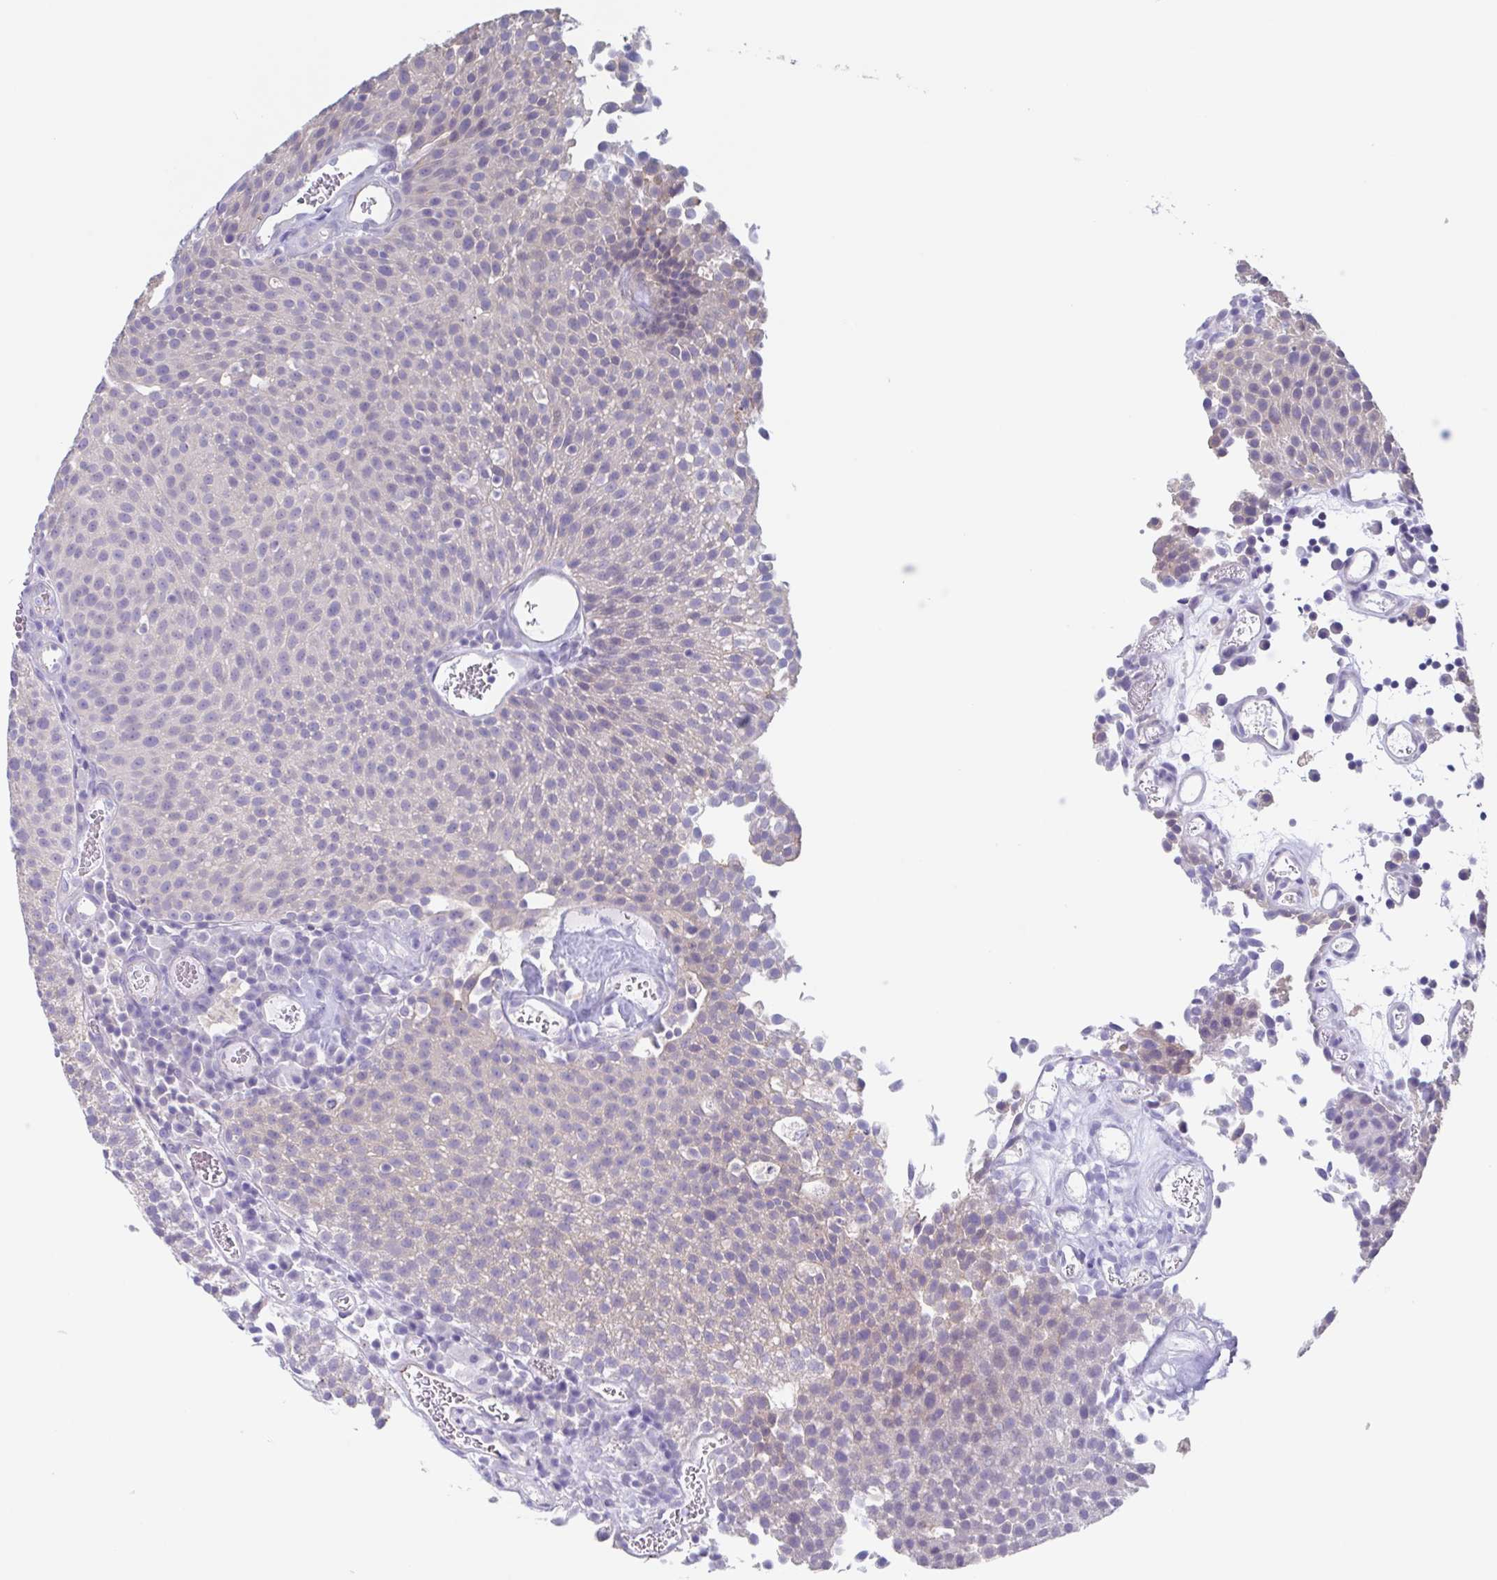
{"staining": {"intensity": "negative", "quantity": "none", "location": "none"}, "tissue": "urothelial cancer", "cell_type": "Tumor cells", "image_type": "cancer", "snomed": [{"axis": "morphology", "description": "Urothelial carcinoma, Low grade"}, {"axis": "topography", "description": "Urinary bladder"}], "caption": "Human urothelial cancer stained for a protein using immunohistochemistry (IHC) displays no positivity in tumor cells.", "gene": "CHMP5", "patient": {"sex": "female", "age": 79}}